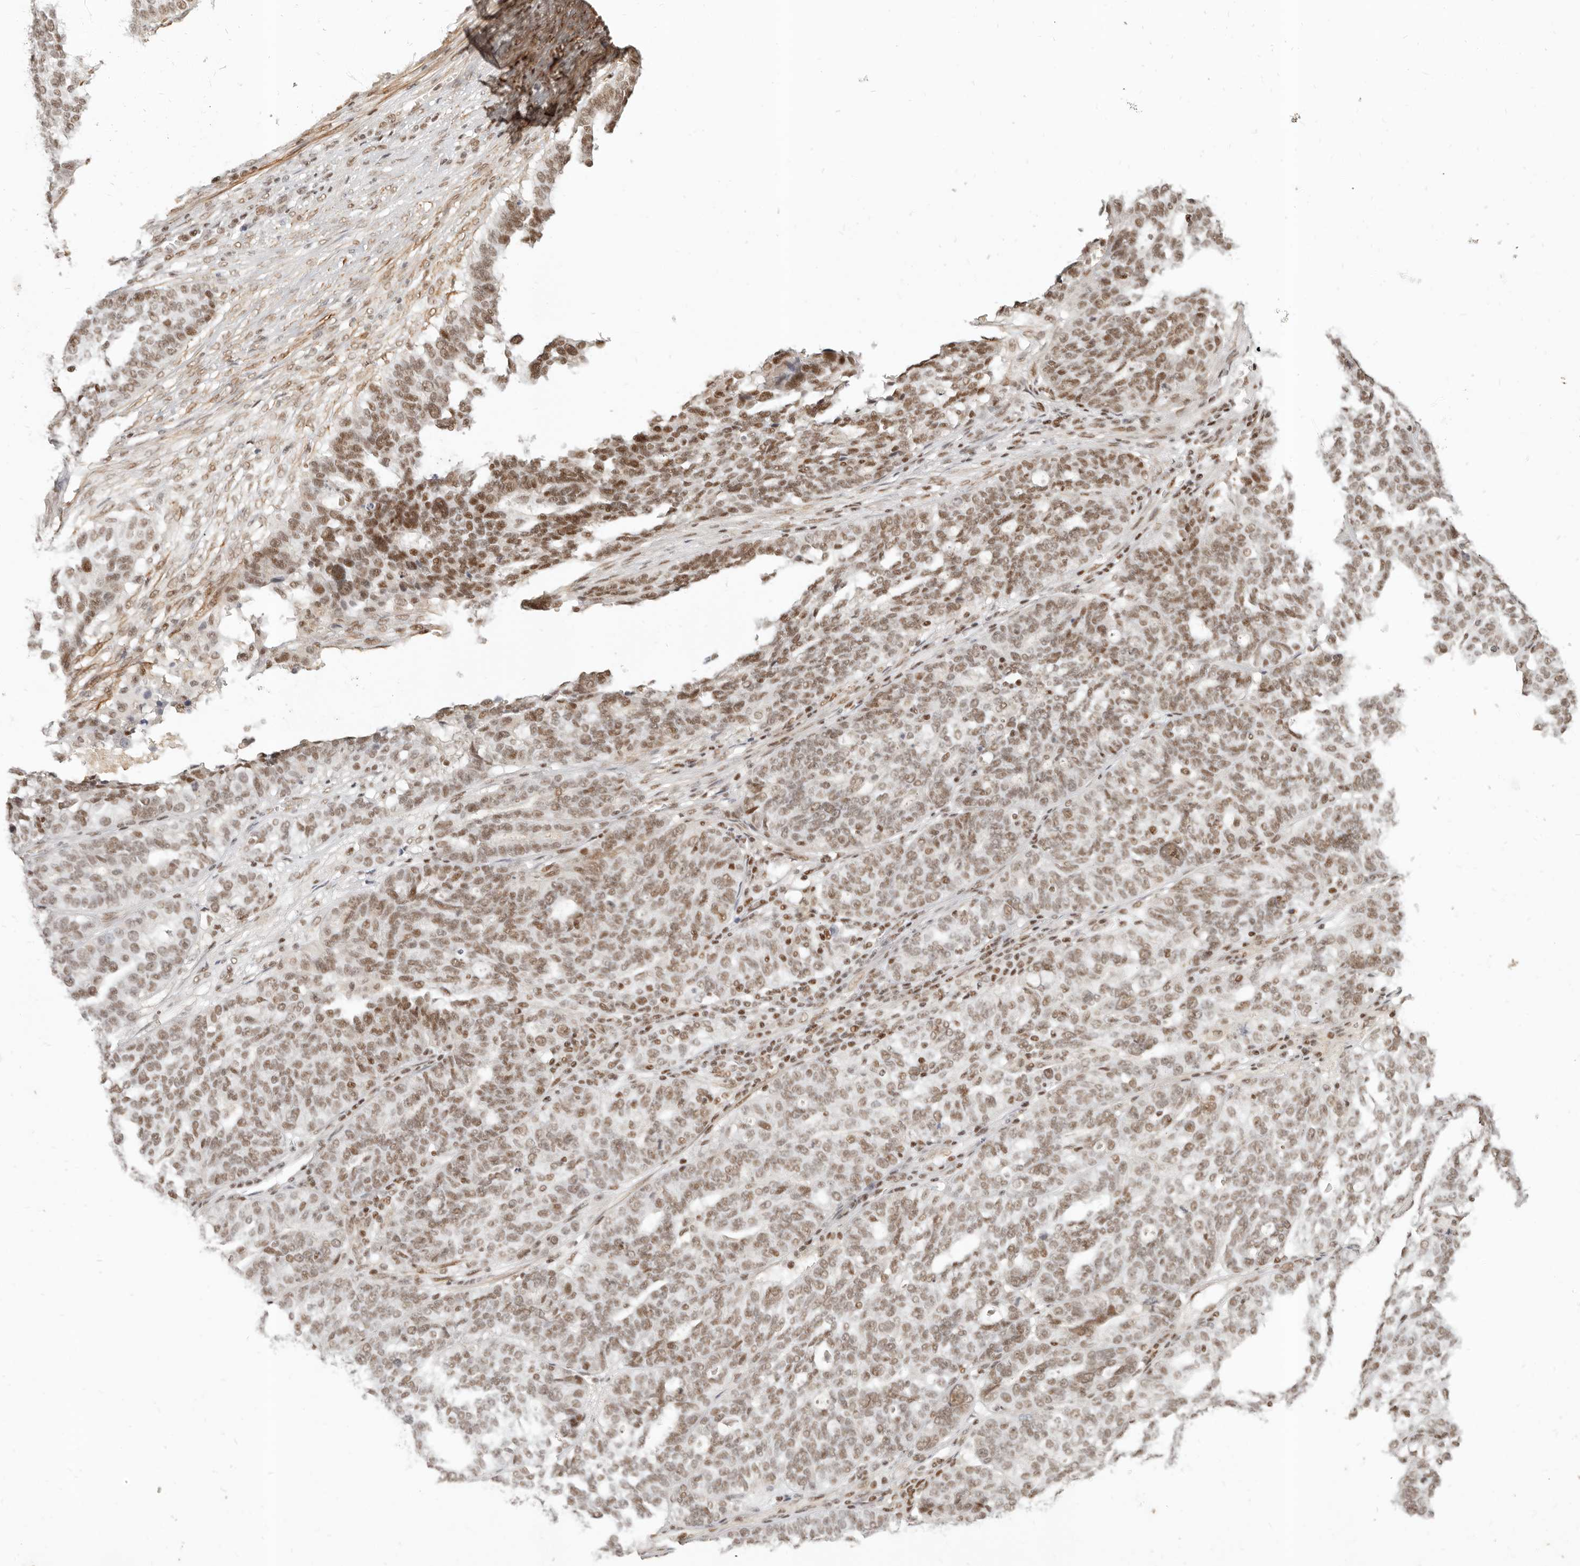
{"staining": {"intensity": "moderate", "quantity": ">75%", "location": "nuclear"}, "tissue": "ovarian cancer", "cell_type": "Tumor cells", "image_type": "cancer", "snomed": [{"axis": "morphology", "description": "Cystadenocarcinoma, serous, NOS"}, {"axis": "topography", "description": "Ovary"}], "caption": "Protein expression analysis of human ovarian cancer reveals moderate nuclear staining in approximately >75% of tumor cells. The protein is shown in brown color, while the nuclei are stained blue.", "gene": "GABPA", "patient": {"sex": "female", "age": 59}}